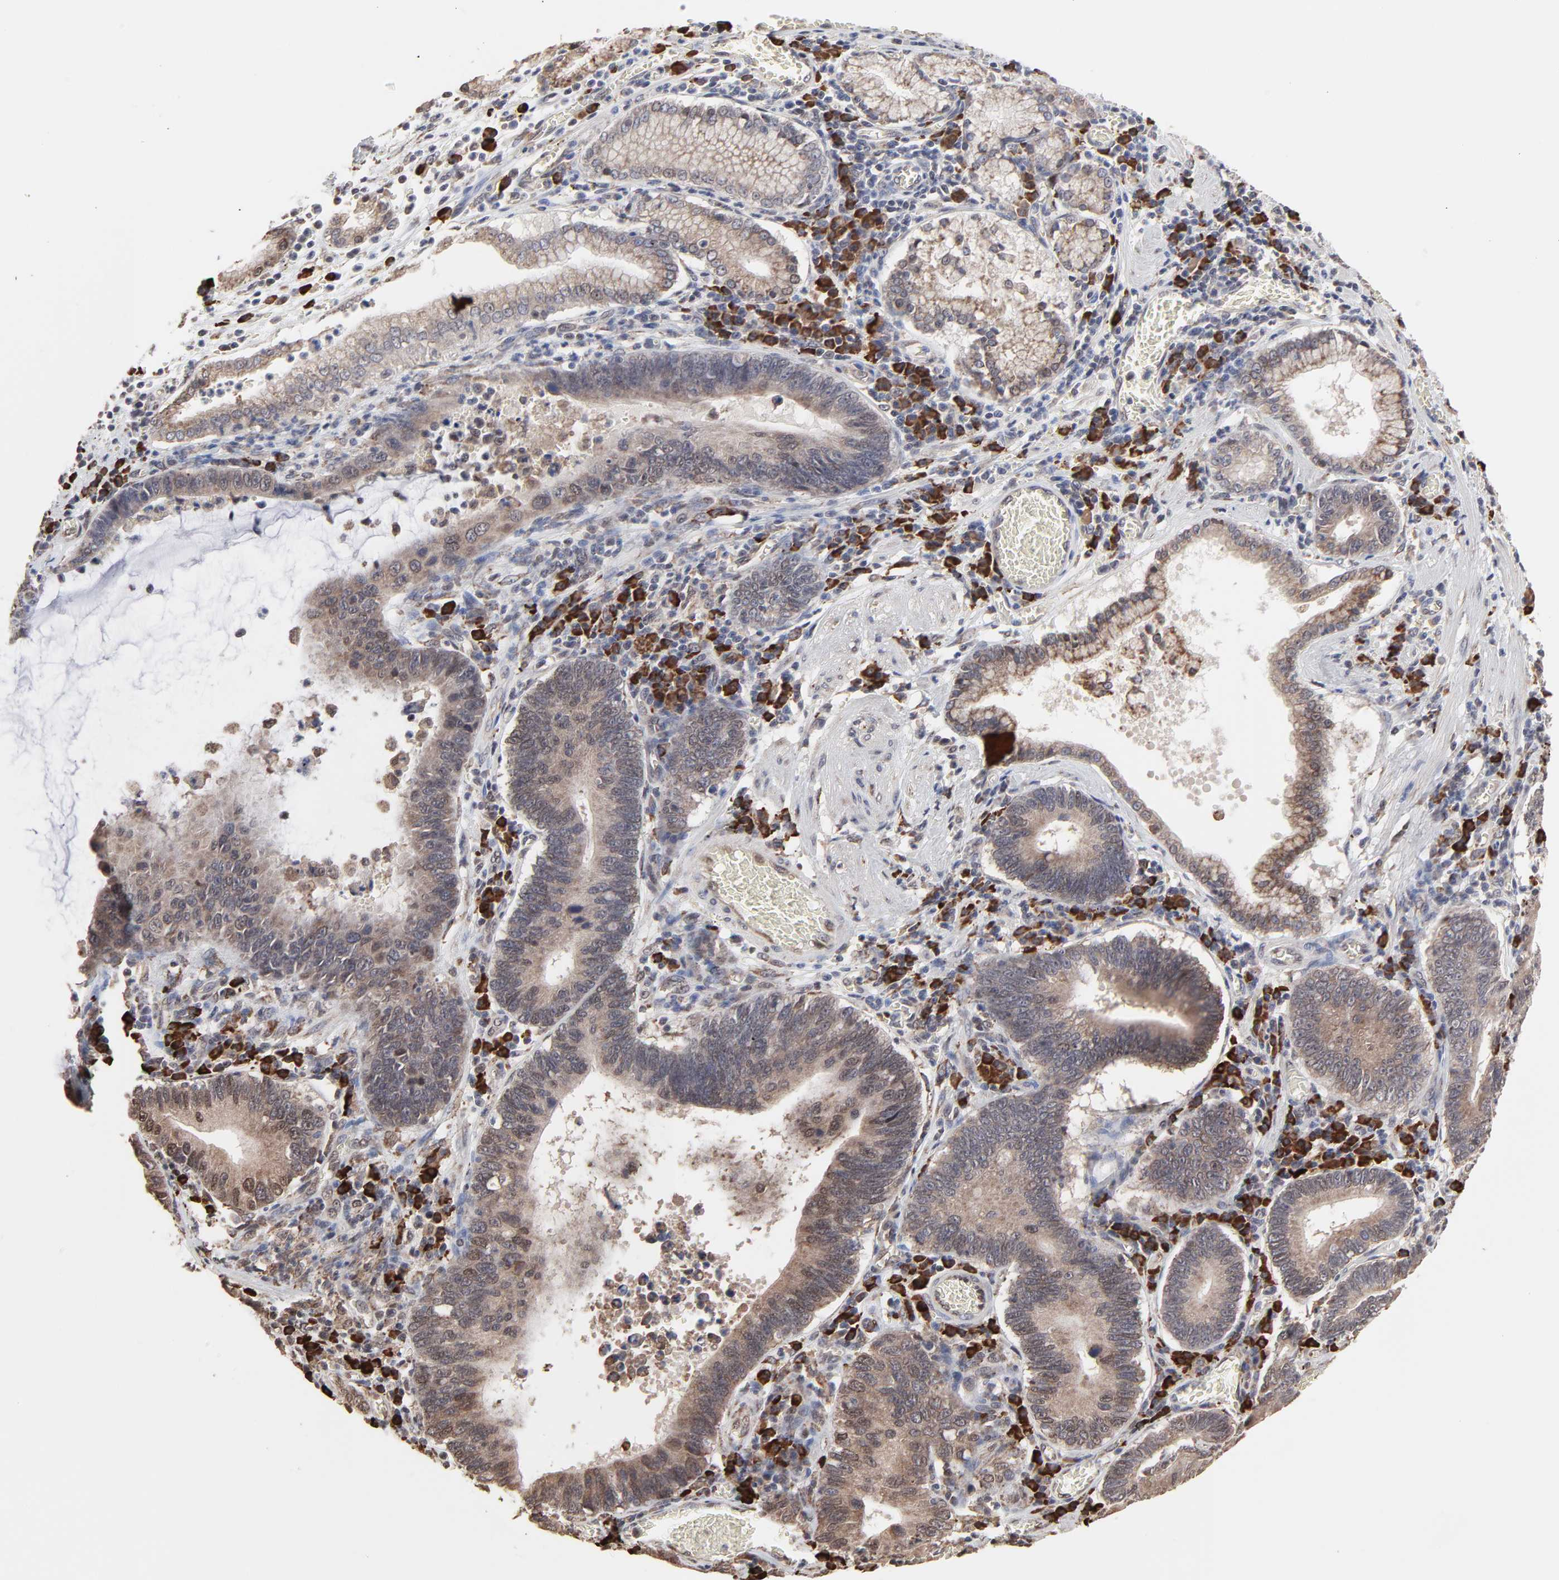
{"staining": {"intensity": "moderate", "quantity": ">75%", "location": "cytoplasmic/membranous"}, "tissue": "stomach cancer", "cell_type": "Tumor cells", "image_type": "cancer", "snomed": [{"axis": "morphology", "description": "Adenocarcinoma, NOS"}, {"axis": "topography", "description": "Stomach"}, {"axis": "topography", "description": "Gastric cardia"}], "caption": "Brown immunohistochemical staining in adenocarcinoma (stomach) exhibits moderate cytoplasmic/membranous staining in approximately >75% of tumor cells.", "gene": "CHM", "patient": {"sex": "male", "age": 59}}